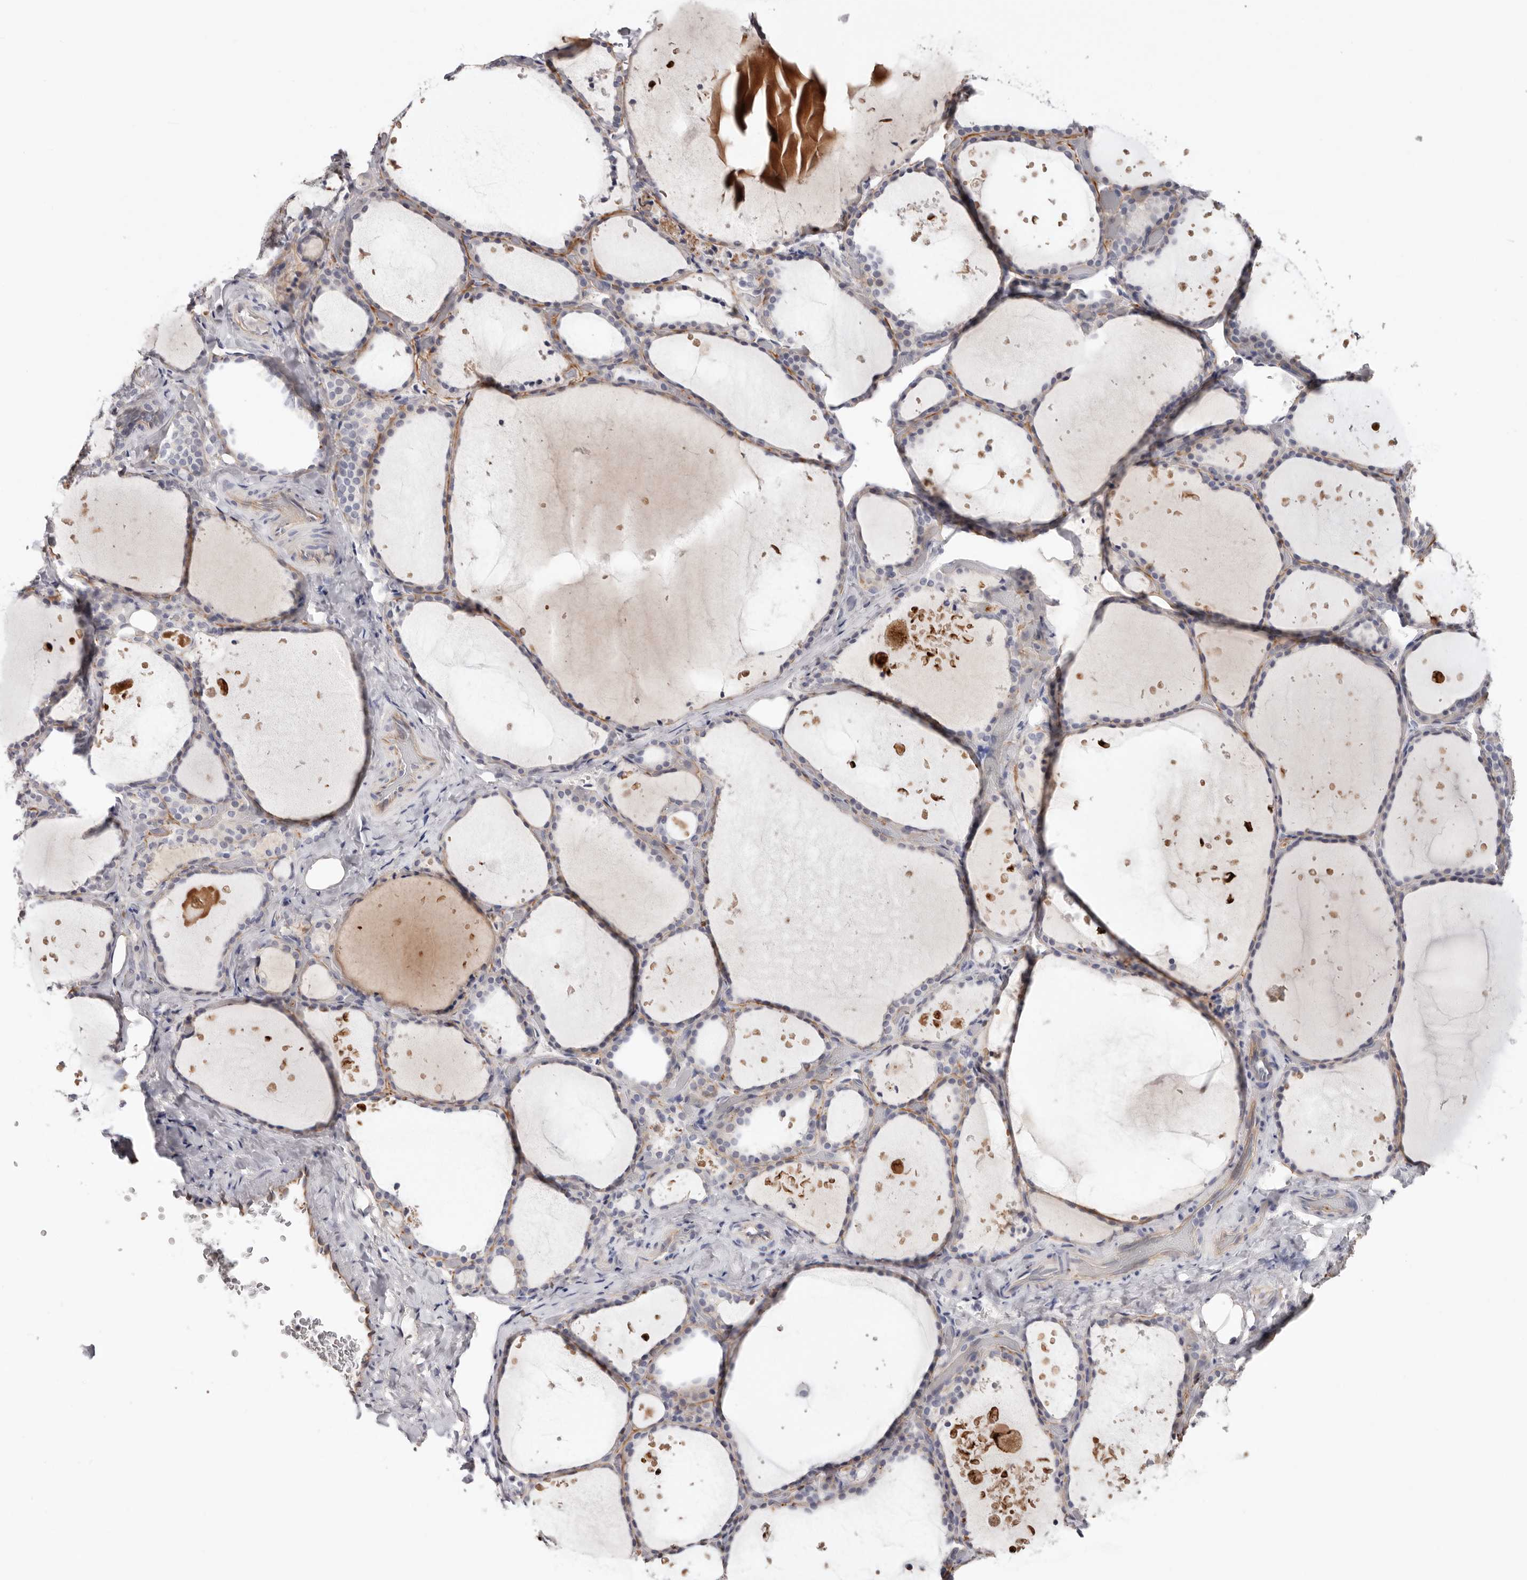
{"staining": {"intensity": "negative", "quantity": "none", "location": "none"}, "tissue": "thyroid gland", "cell_type": "Glandular cells", "image_type": "normal", "snomed": [{"axis": "morphology", "description": "Normal tissue, NOS"}, {"axis": "topography", "description": "Thyroid gland"}], "caption": "Immunohistochemistry of normal human thyroid gland exhibits no expression in glandular cells.", "gene": "PKDCC", "patient": {"sex": "female", "age": 44}}